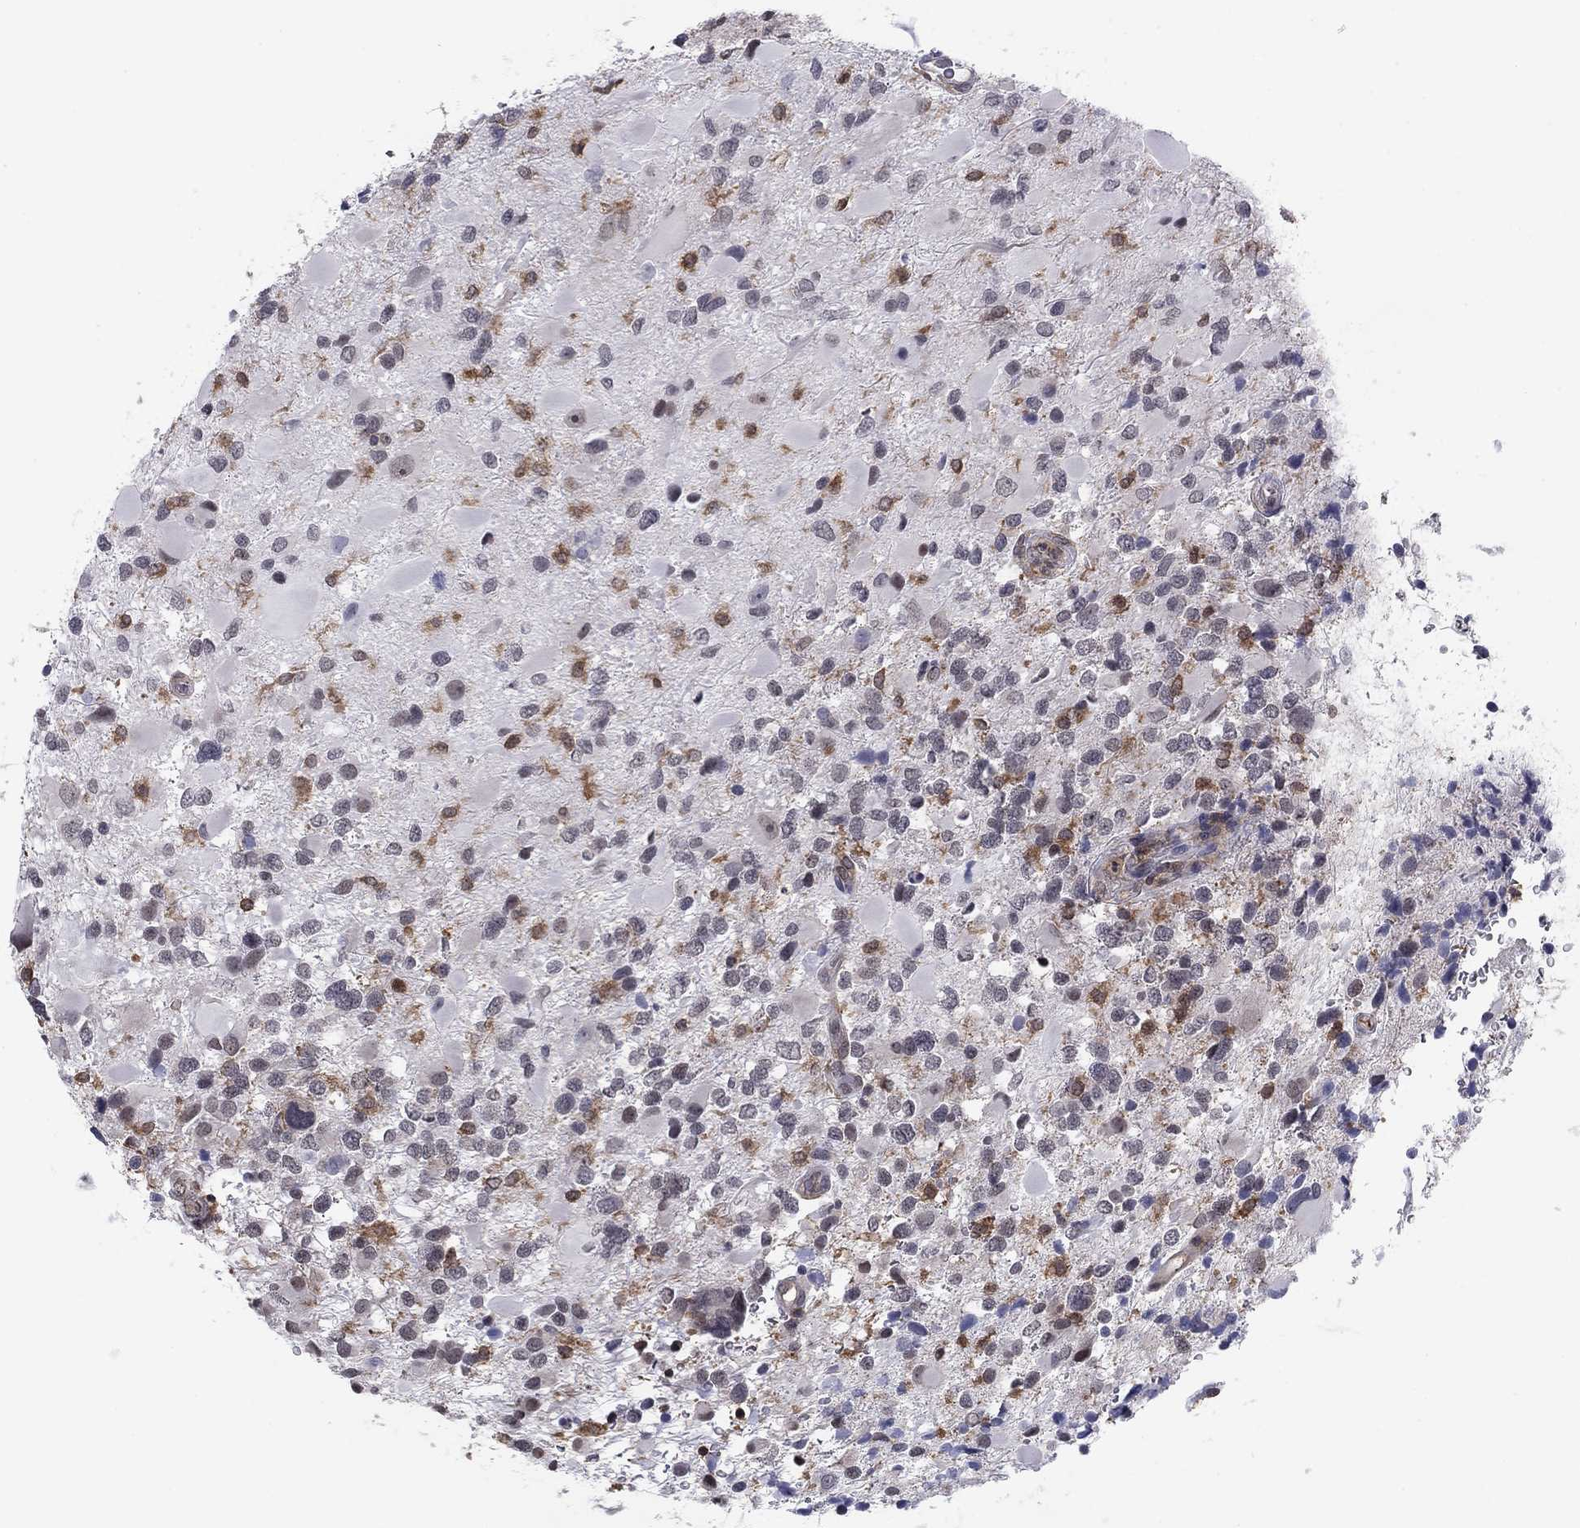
{"staining": {"intensity": "negative", "quantity": "none", "location": "none"}, "tissue": "glioma", "cell_type": "Tumor cells", "image_type": "cancer", "snomed": [{"axis": "morphology", "description": "Glioma, malignant, Low grade"}, {"axis": "topography", "description": "Brain"}], "caption": "IHC histopathology image of neoplastic tissue: low-grade glioma (malignant) stained with DAB reveals no significant protein staining in tumor cells.", "gene": "PLCB2", "patient": {"sex": "female", "age": 32}}